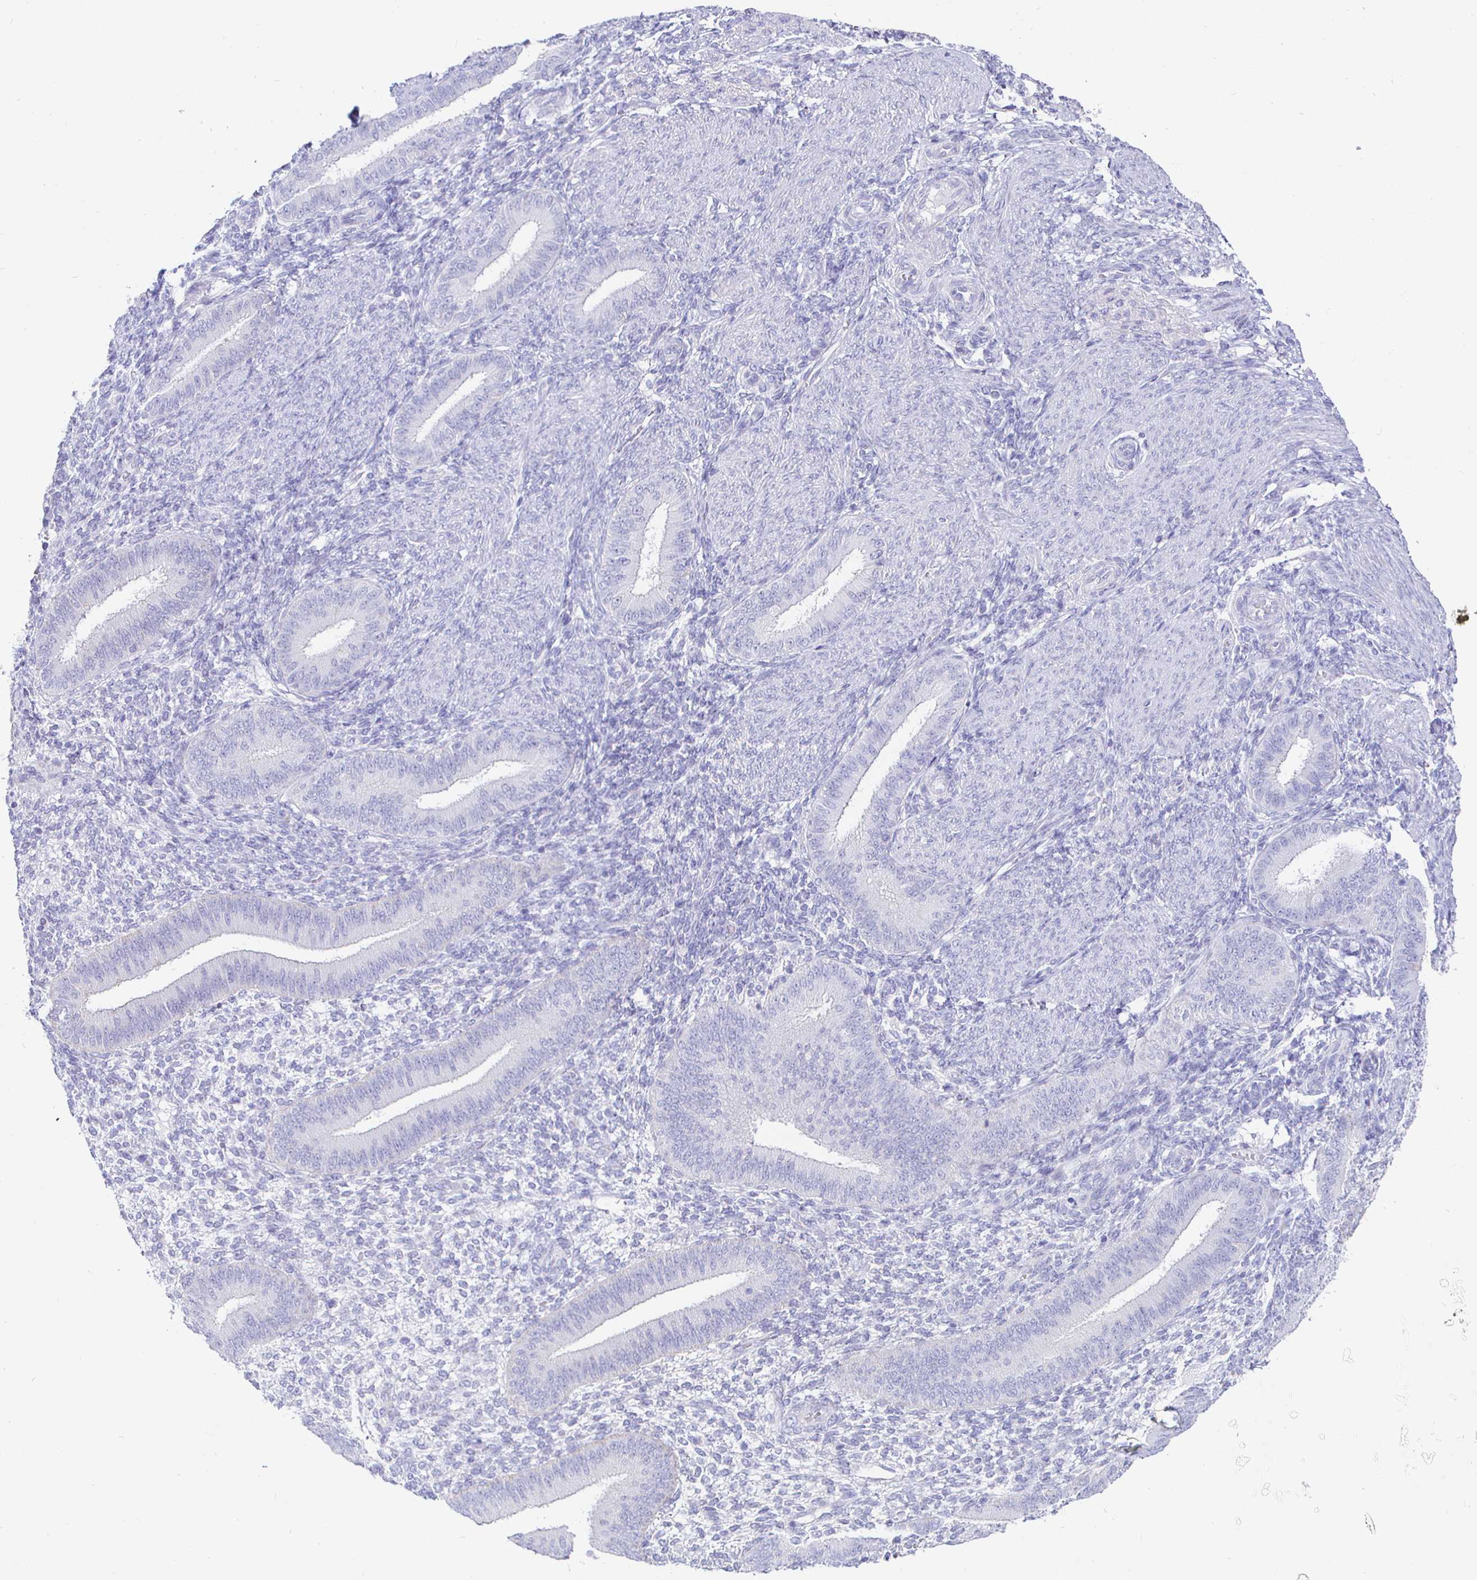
{"staining": {"intensity": "negative", "quantity": "none", "location": "none"}, "tissue": "endometrium", "cell_type": "Cells in endometrial stroma", "image_type": "normal", "snomed": [{"axis": "morphology", "description": "Normal tissue, NOS"}, {"axis": "topography", "description": "Endometrium"}], "caption": "This histopathology image is of benign endometrium stained with immunohistochemistry (IHC) to label a protein in brown with the nuclei are counter-stained blue. There is no staining in cells in endometrial stroma. (IHC, brightfield microscopy, high magnification).", "gene": "CR2", "patient": {"sex": "female", "age": 39}}